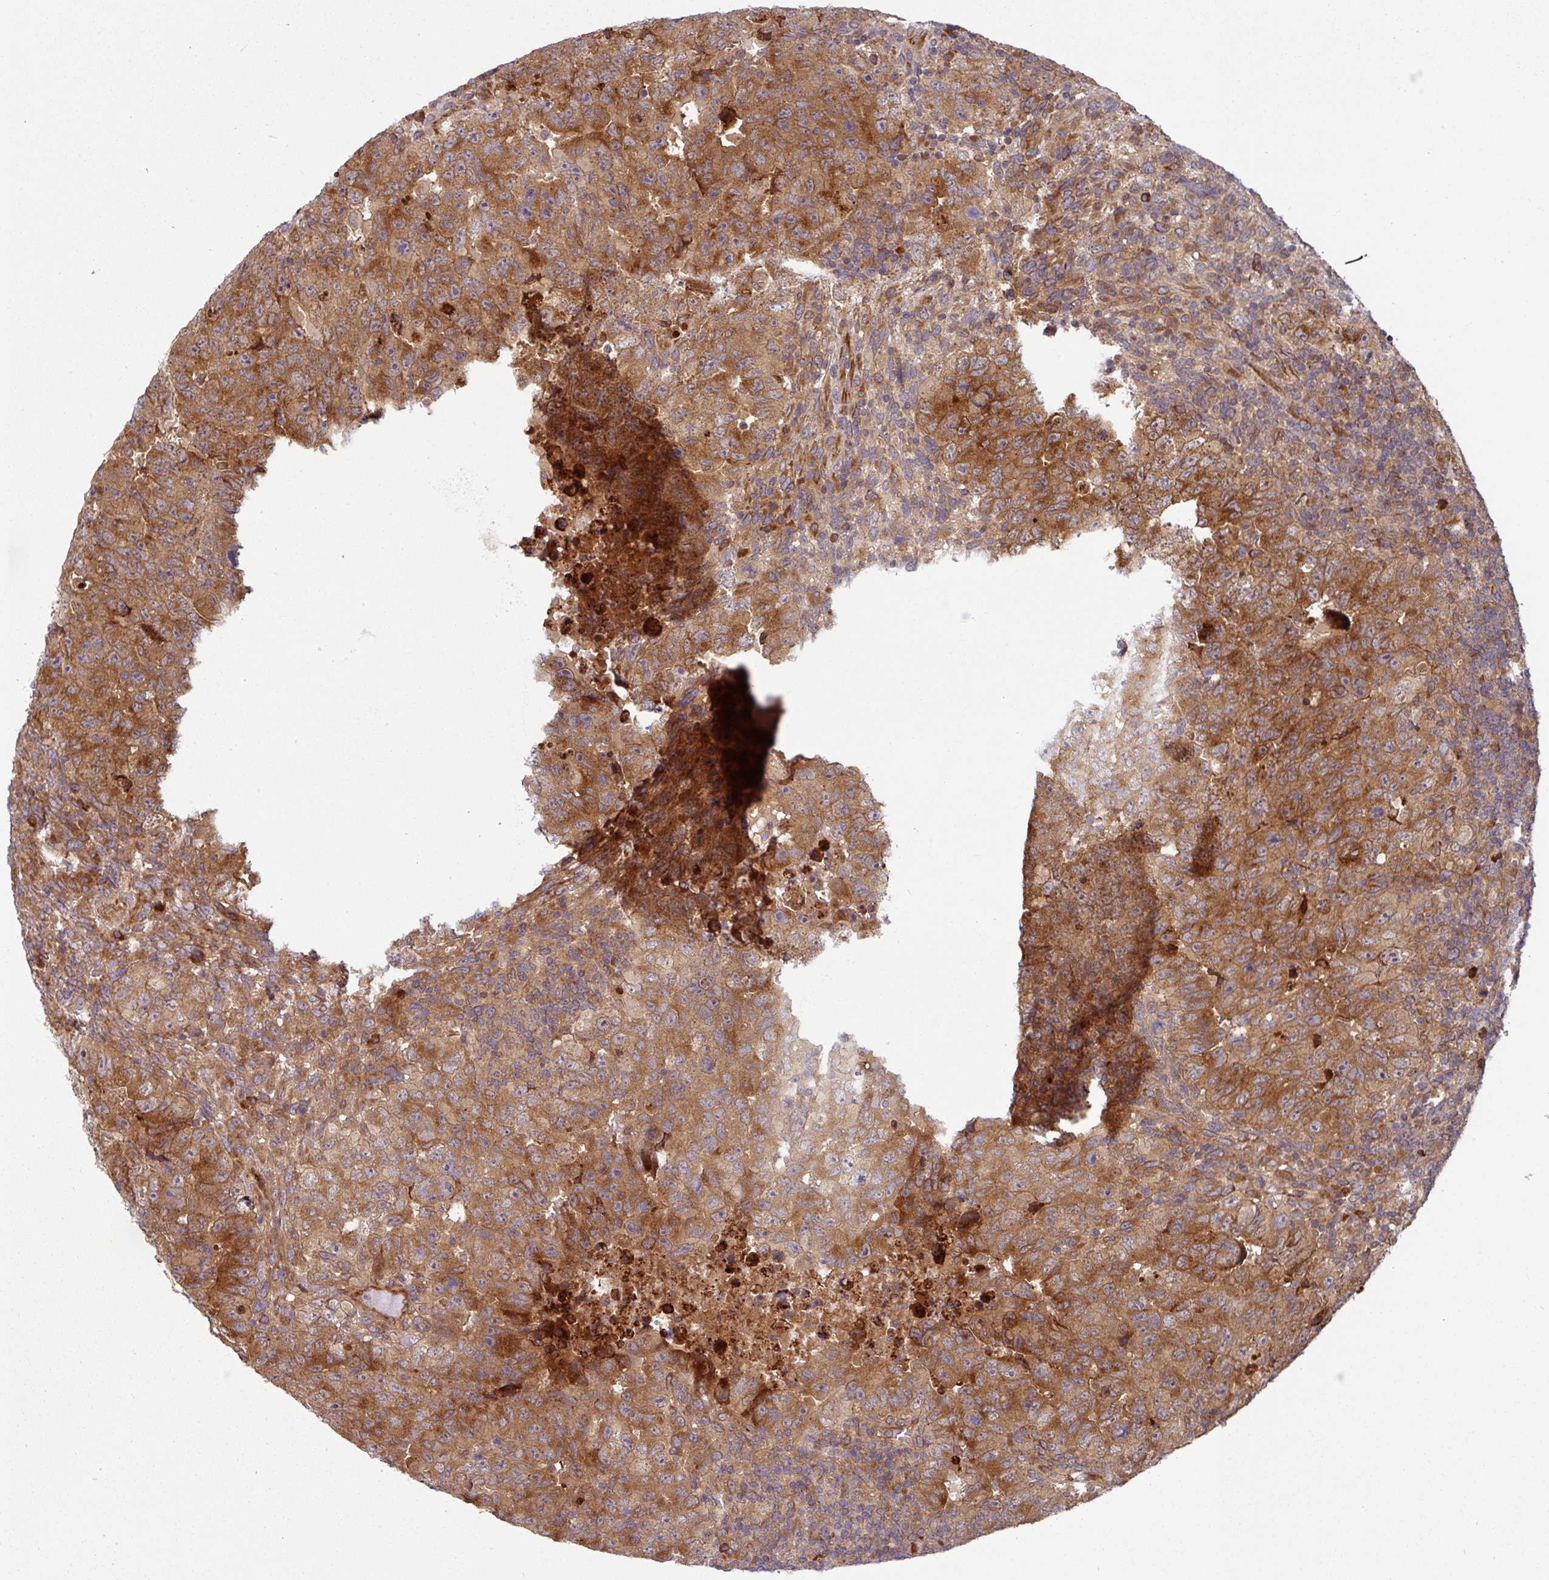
{"staining": {"intensity": "strong", "quantity": ">75%", "location": "cytoplasmic/membranous"}, "tissue": "testis cancer", "cell_type": "Tumor cells", "image_type": "cancer", "snomed": [{"axis": "morphology", "description": "Carcinoma, Embryonal, NOS"}, {"axis": "topography", "description": "Testis"}], "caption": "IHC (DAB (3,3'-diaminobenzidine)) staining of human embryonal carcinoma (testis) demonstrates strong cytoplasmic/membranous protein expression in approximately >75% of tumor cells.", "gene": "RAB5A", "patient": {"sex": "male", "age": 24}}